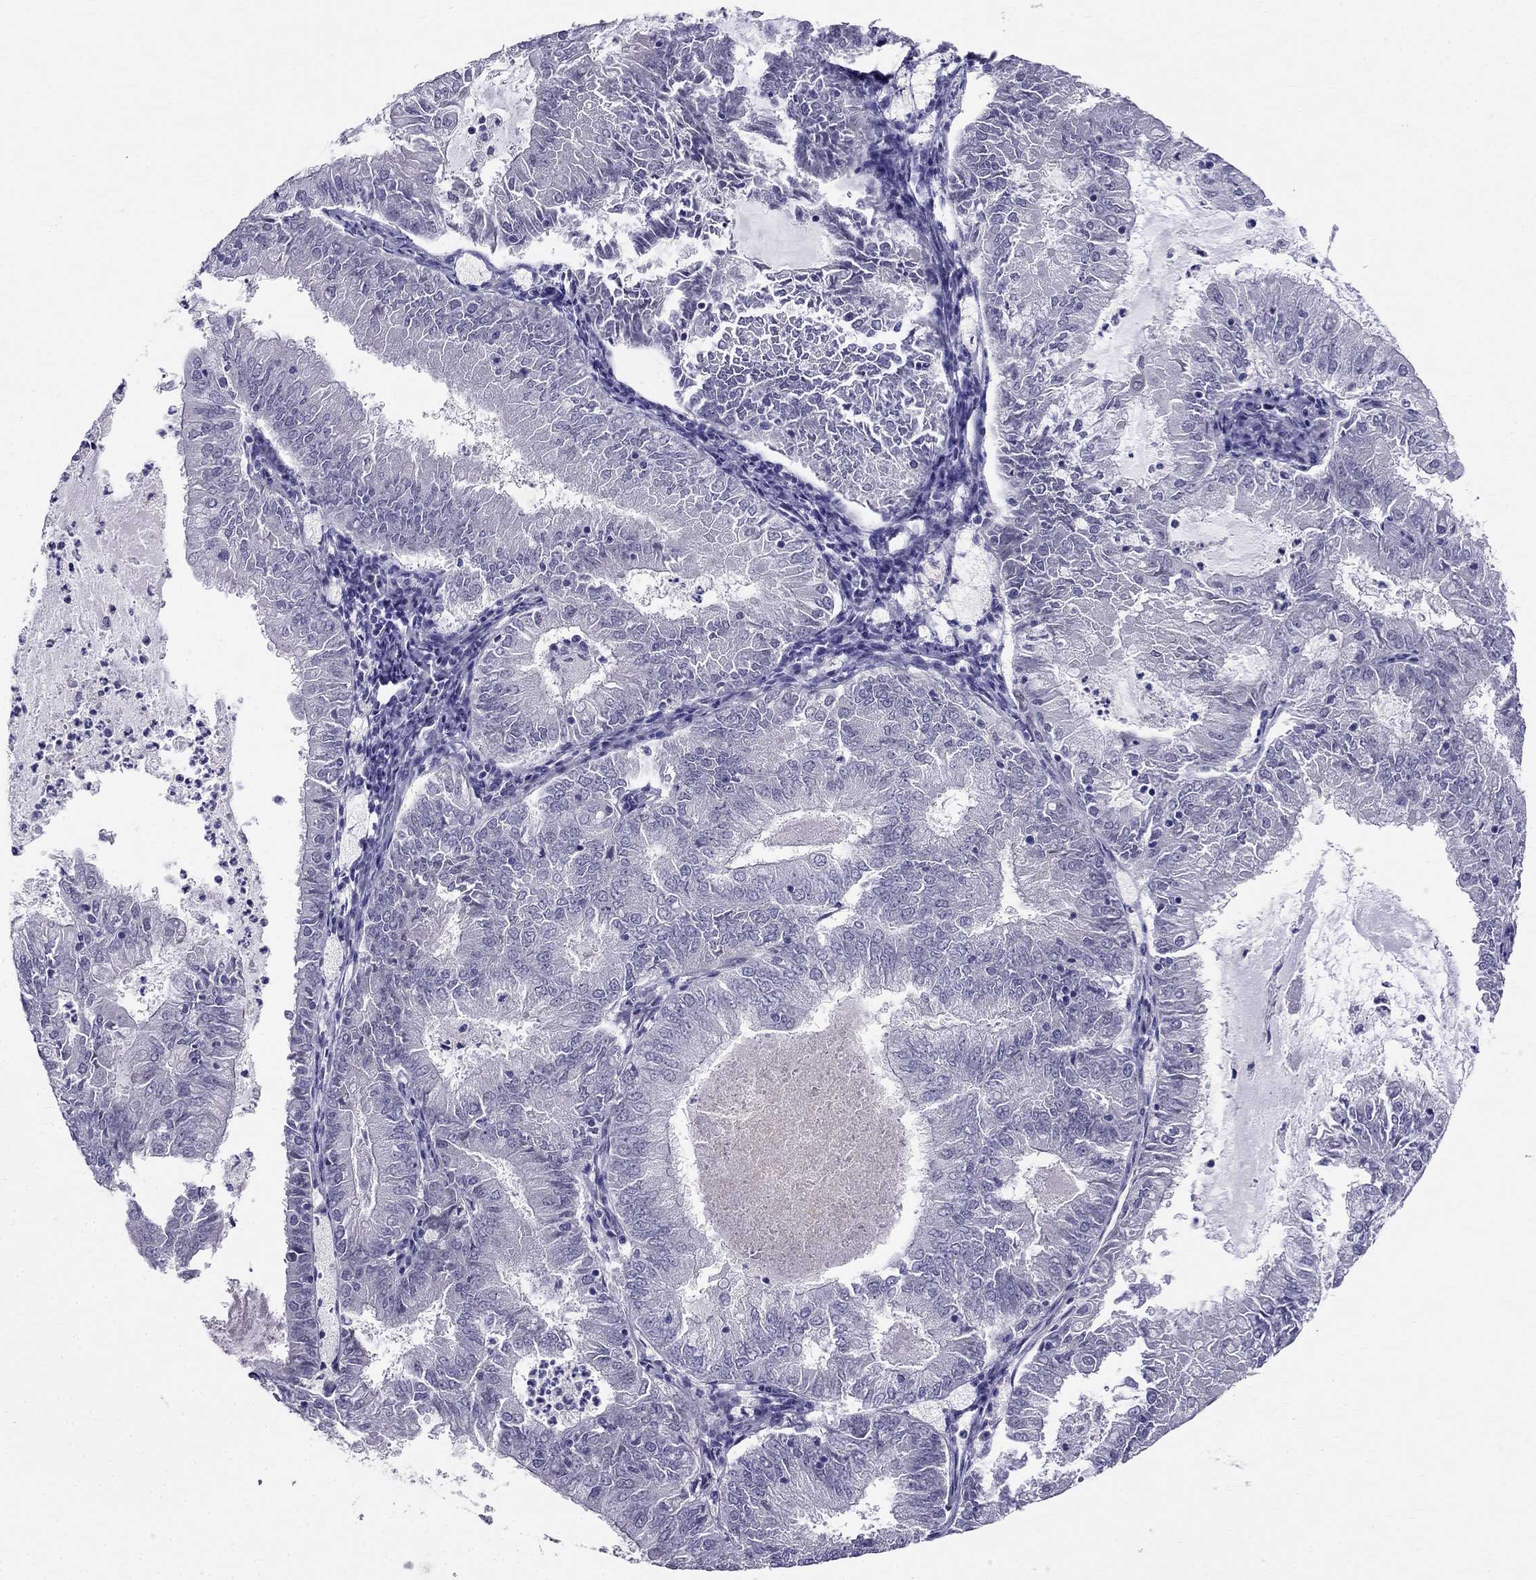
{"staining": {"intensity": "negative", "quantity": "none", "location": "none"}, "tissue": "endometrial cancer", "cell_type": "Tumor cells", "image_type": "cancer", "snomed": [{"axis": "morphology", "description": "Adenocarcinoma, NOS"}, {"axis": "topography", "description": "Endometrium"}], "caption": "IHC micrograph of human endometrial cancer stained for a protein (brown), which reveals no staining in tumor cells. (DAB (3,3'-diaminobenzidine) immunohistochemistry, high magnification).", "gene": "BAG5", "patient": {"sex": "female", "age": 57}}